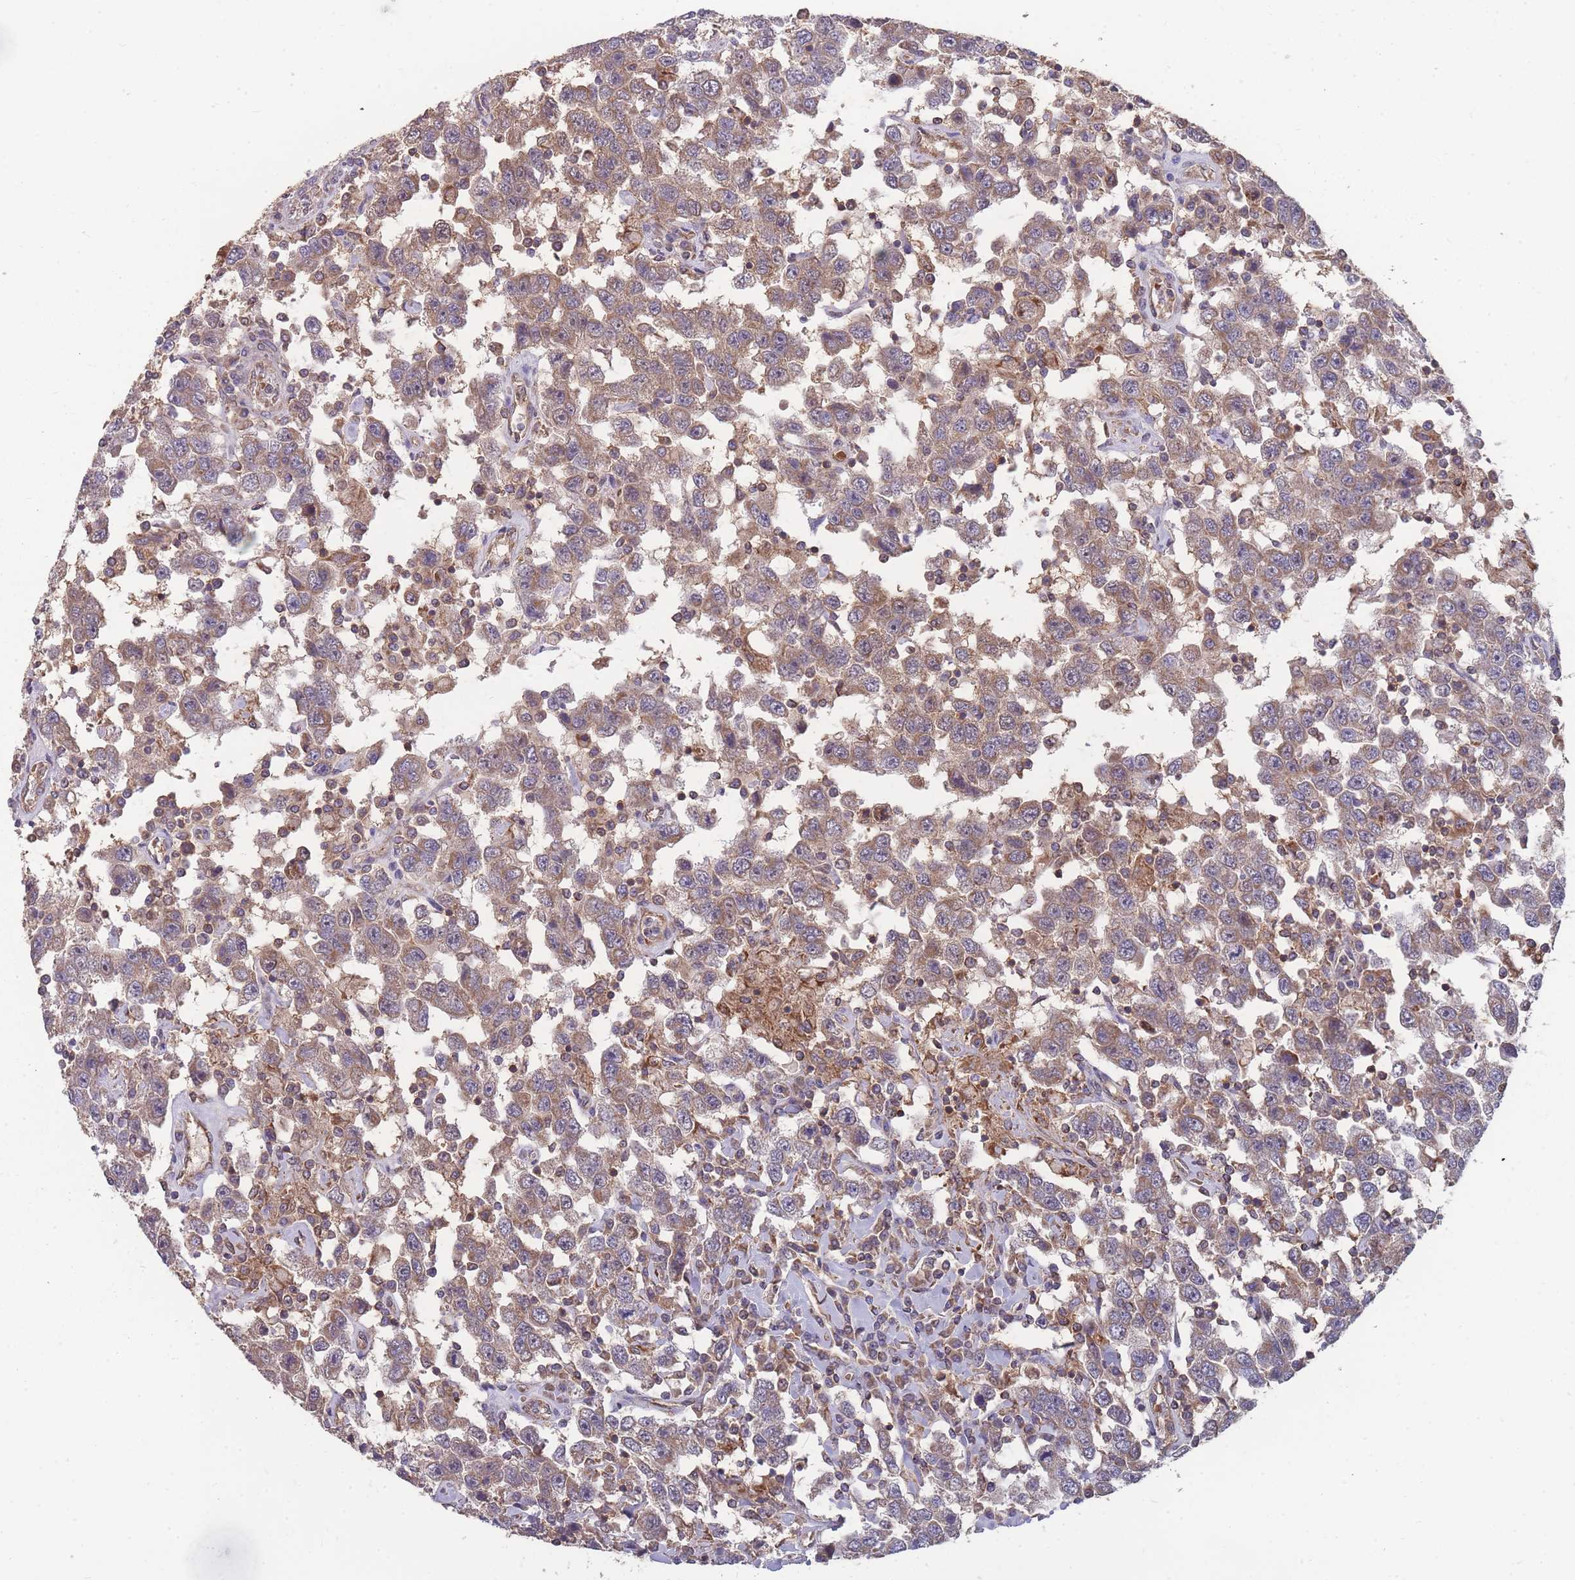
{"staining": {"intensity": "weak", "quantity": ">75%", "location": "cytoplasmic/membranous"}, "tissue": "testis cancer", "cell_type": "Tumor cells", "image_type": "cancer", "snomed": [{"axis": "morphology", "description": "Seminoma, NOS"}, {"axis": "topography", "description": "Testis"}], "caption": "An image of human testis cancer stained for a protein exhibits weak cytoplasmic/membranous brown staining in tumor cells.", "gene": "SLC35B4", "patient": {"sex": "male", "age": 41}}